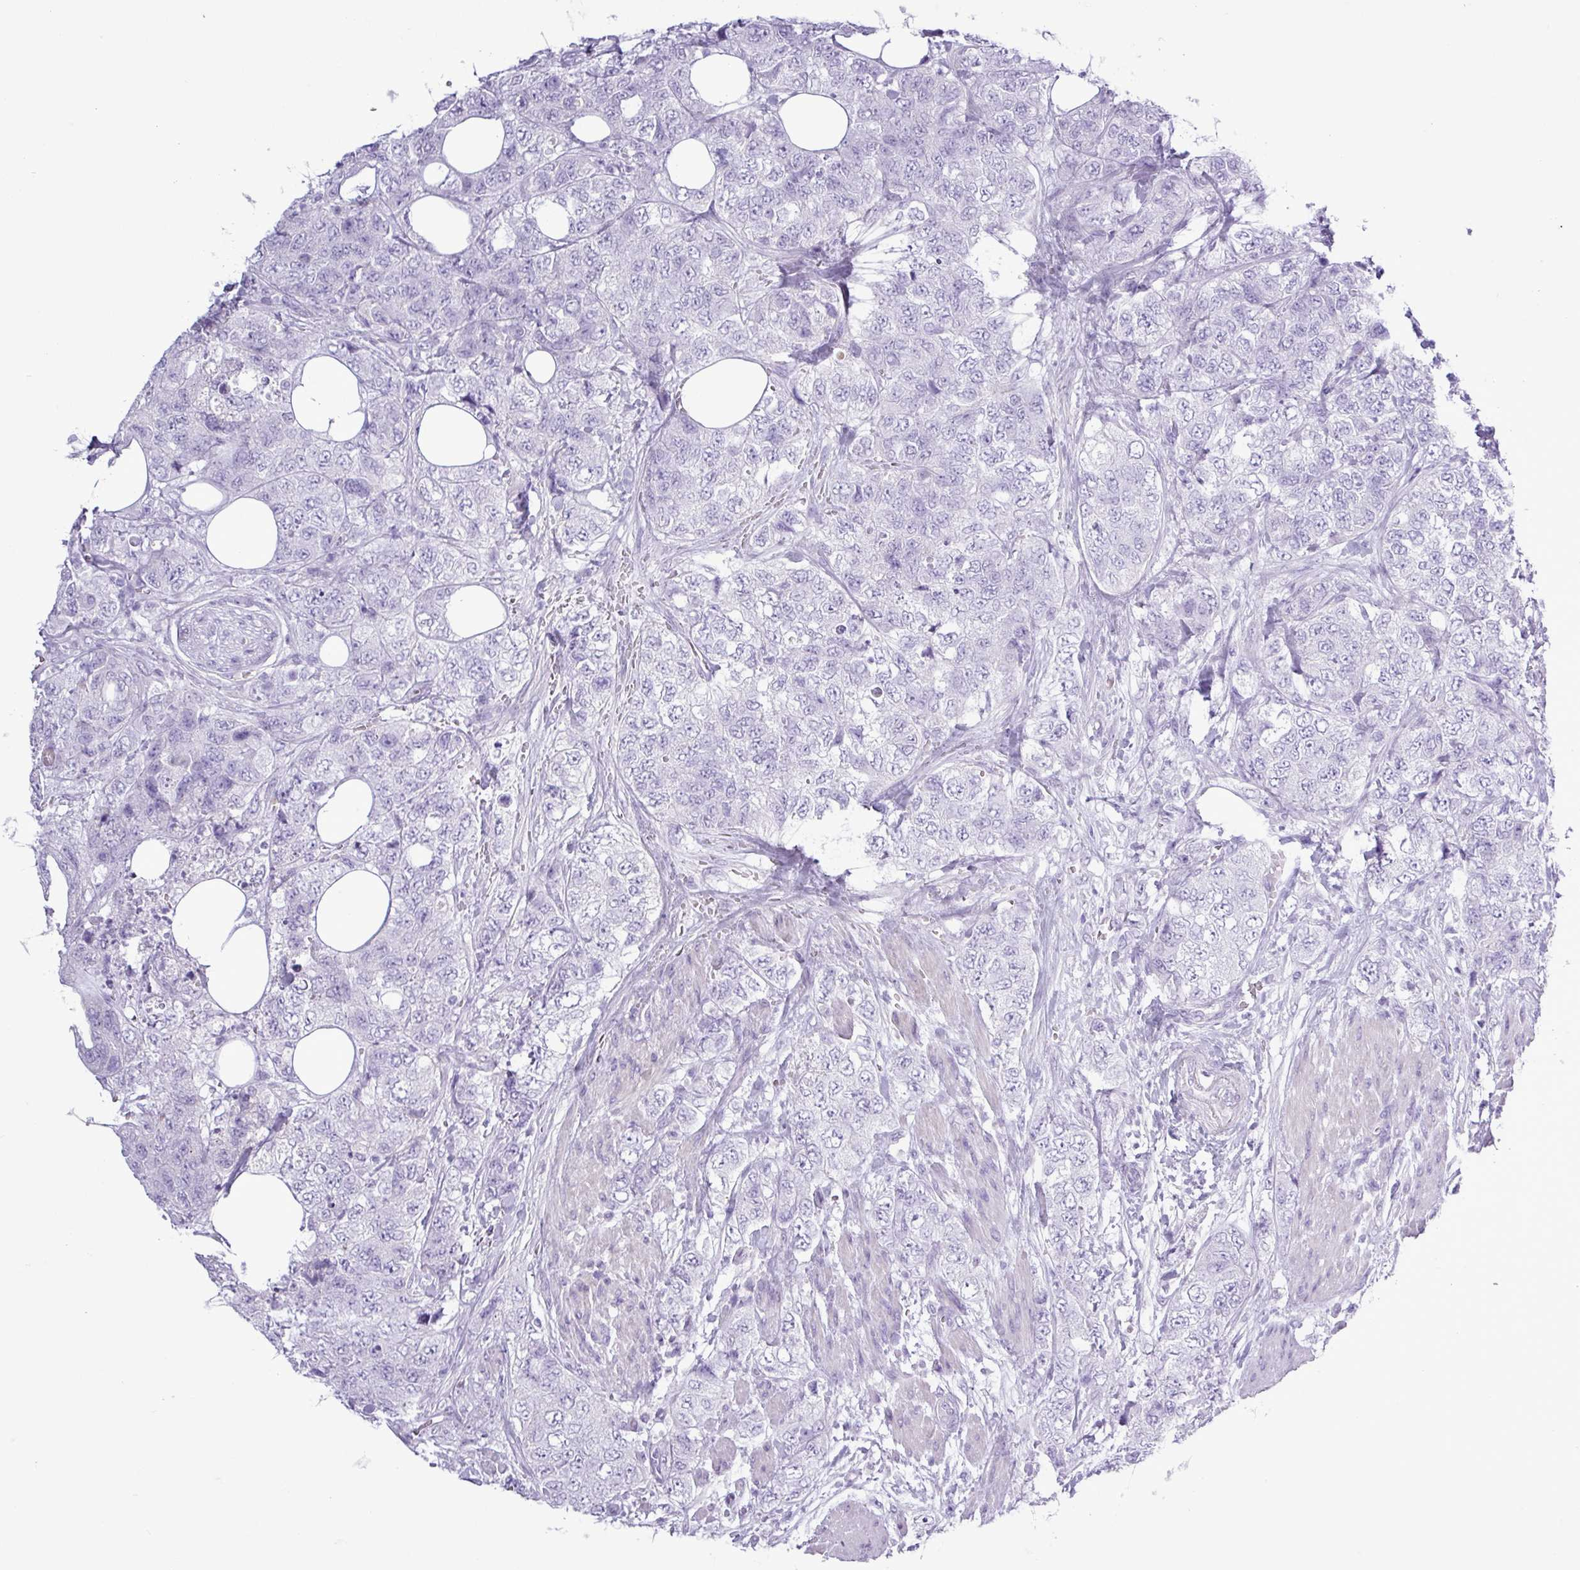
{"staining": {"intensity": "negative", "quantity": "none", "location": "none"}, "tissue": "urothelial cancer", "cell_type": "Tumor cells", "image_type": "cancer", "snomed": [{"axis": "morphology", "description": "Urothelial carcinoma, High grade"}, {"axis": "topography", "description": "Urinary bladder"}], "caption": "The photomicrograph displays no staining of tumor cells in urothelial carcinoma (high-grade).", "gene": "ALDH3A1", "patient": {"sex": "female", "age": 78}}